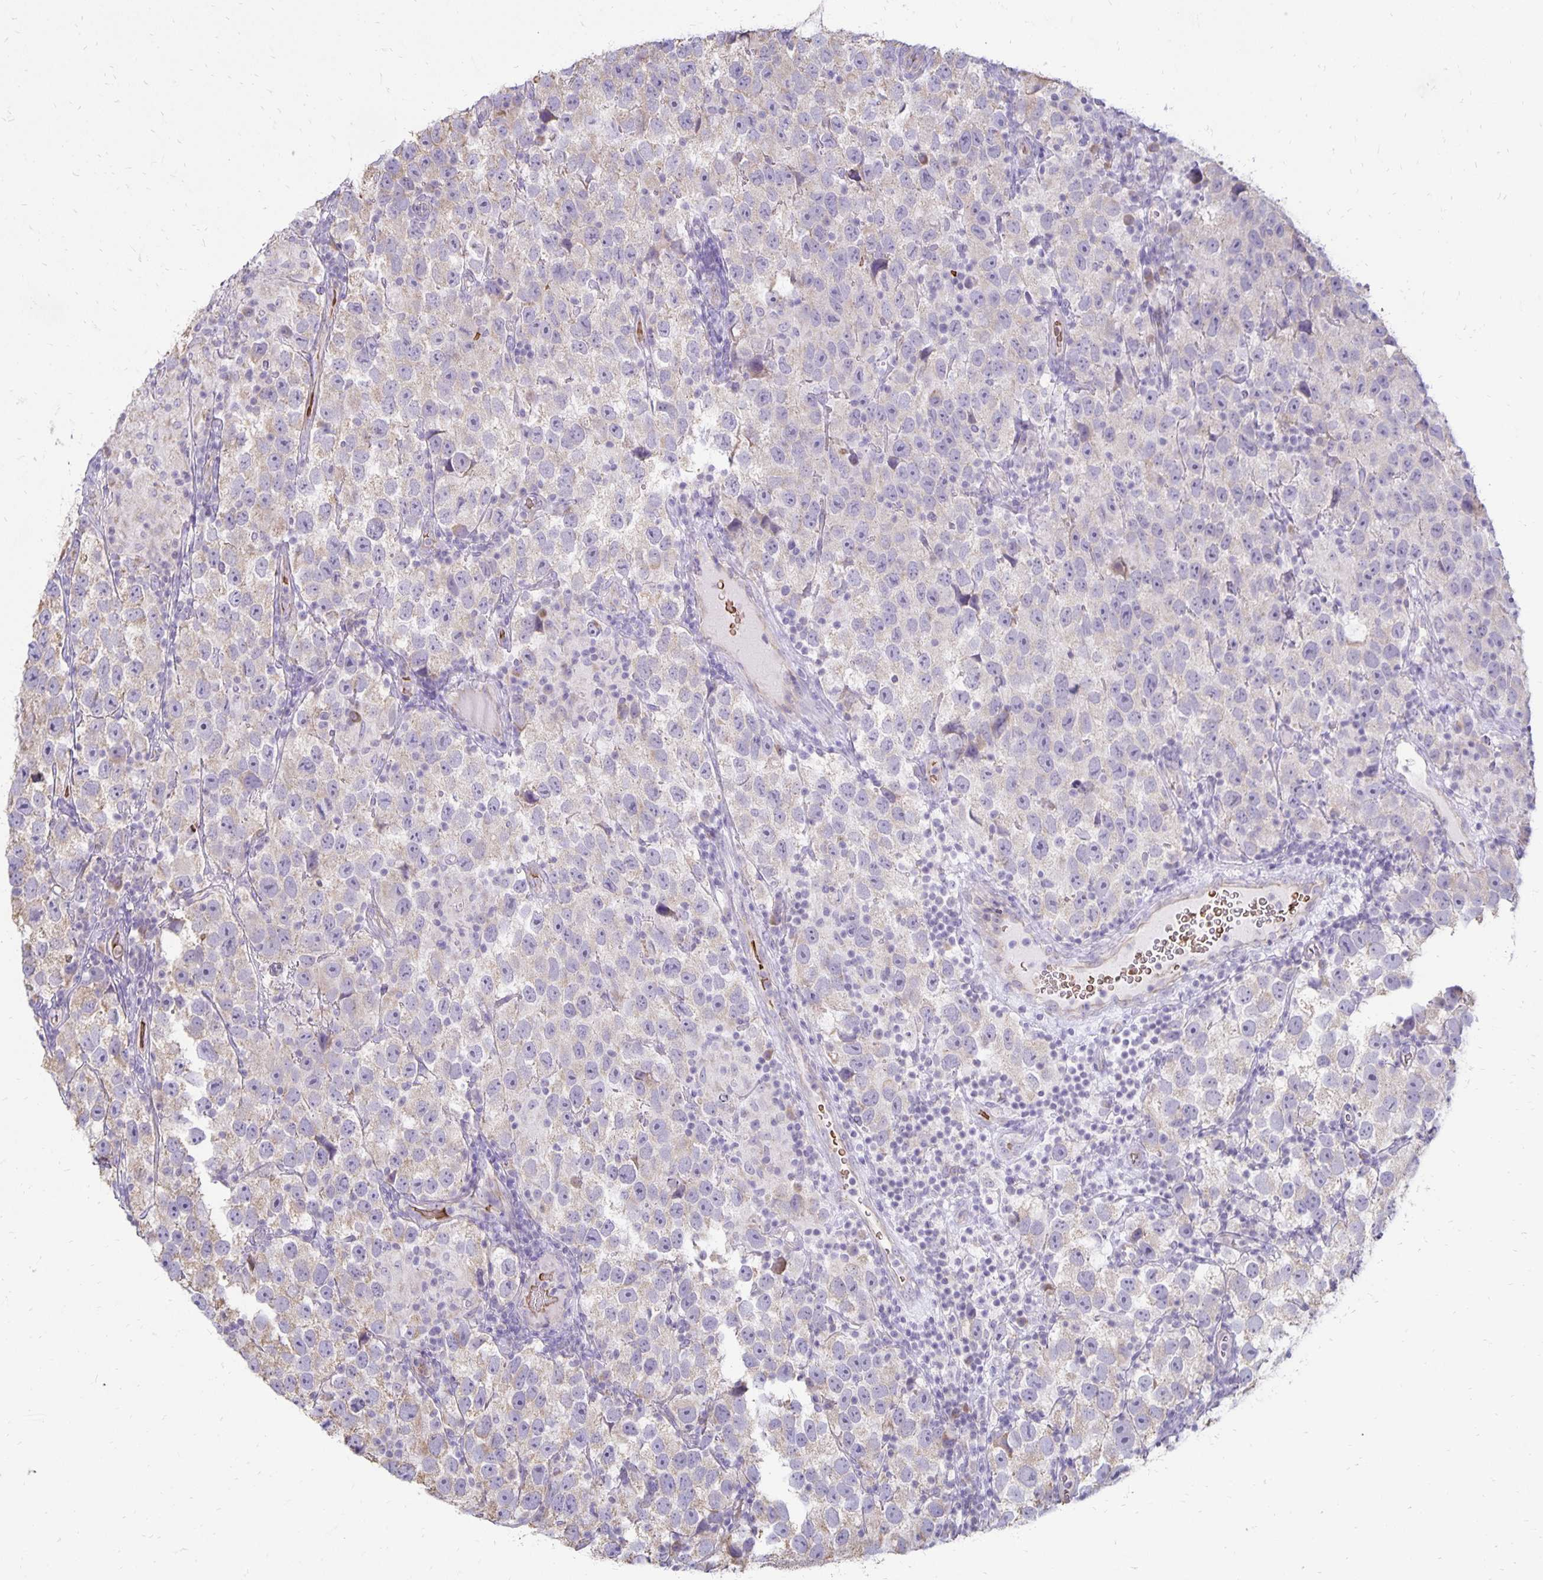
{"staining": {"intensity": "negative", "quantity": "none", "location": "none"}, "tissue": "testis cancer", "cell_type": "Tumor cells", "image_type": "cancer", "snomed": [{"axis": "morphology", "description": "Seminoma, NOS"}, {"axis": "topography", "description": "Testis"}], "caption": "Testis seminoma was stained to show a protein in brown. There is no significant staining in tumor cells.", "gene": "FN3K", "patient": {"sex": "male", "age": 26}}